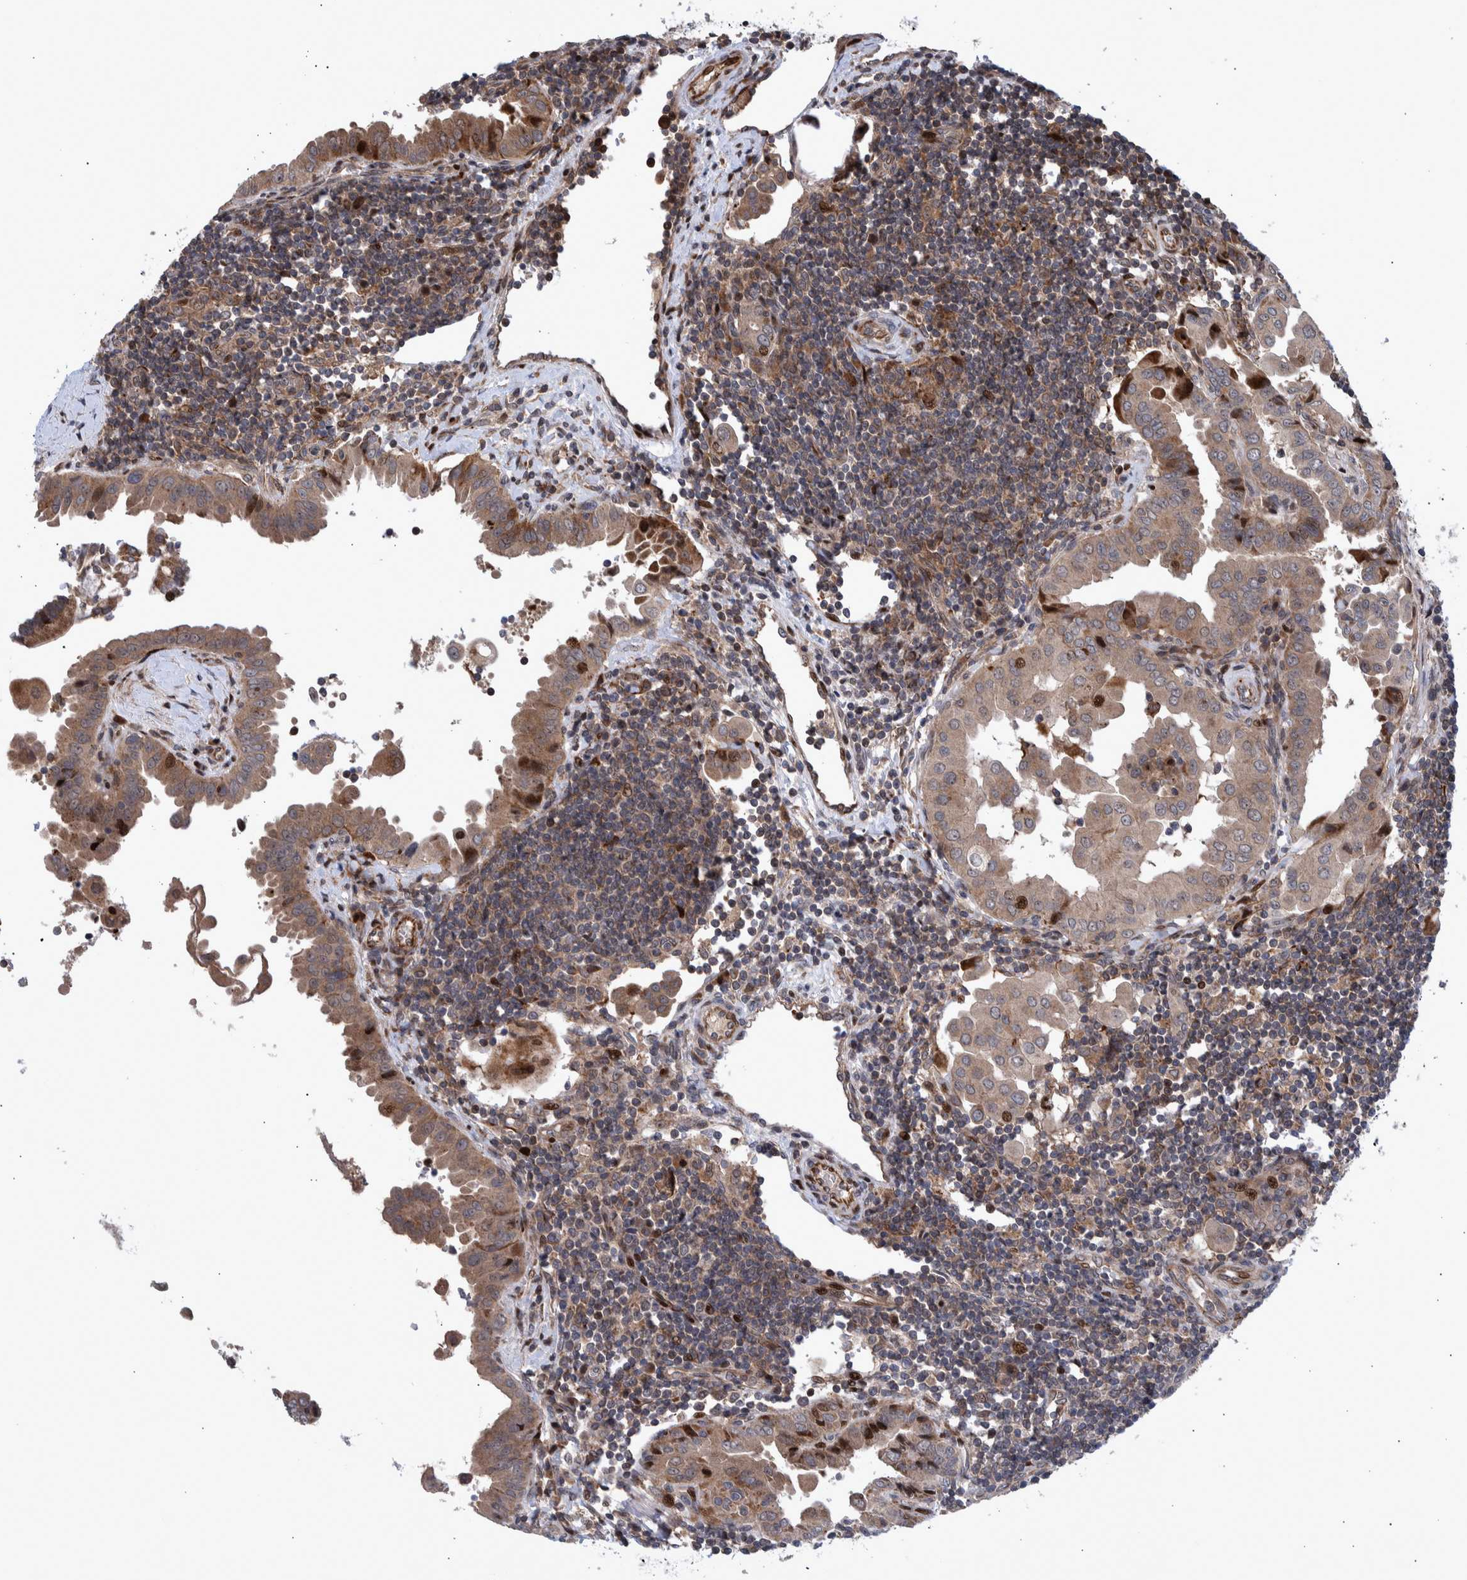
{"staining": {"intensity": "moderate", "quantity": ">75%", "location": "cytoplasmic/membranous,nuclear"}, "tissue": "thyroid cancer", "cell_type": "Tumor cells", "image_type": "cancer", "snomed": [{"axis": "morphology", "description": "Papillary adenocarcinoma, NOS"}, {"axis": "topography", "description": "Thyroid gland"}], "caption": "This is an image of immunohistochemistry (IHC) staining of thyroid cancer (papillary adenocarcinoma), which shows moderate expression in the cytoplasmic/membranous and nuclear of tumor cells.", "gene": "SHISA6", "patient": {"sex": "male", "age": 33}}